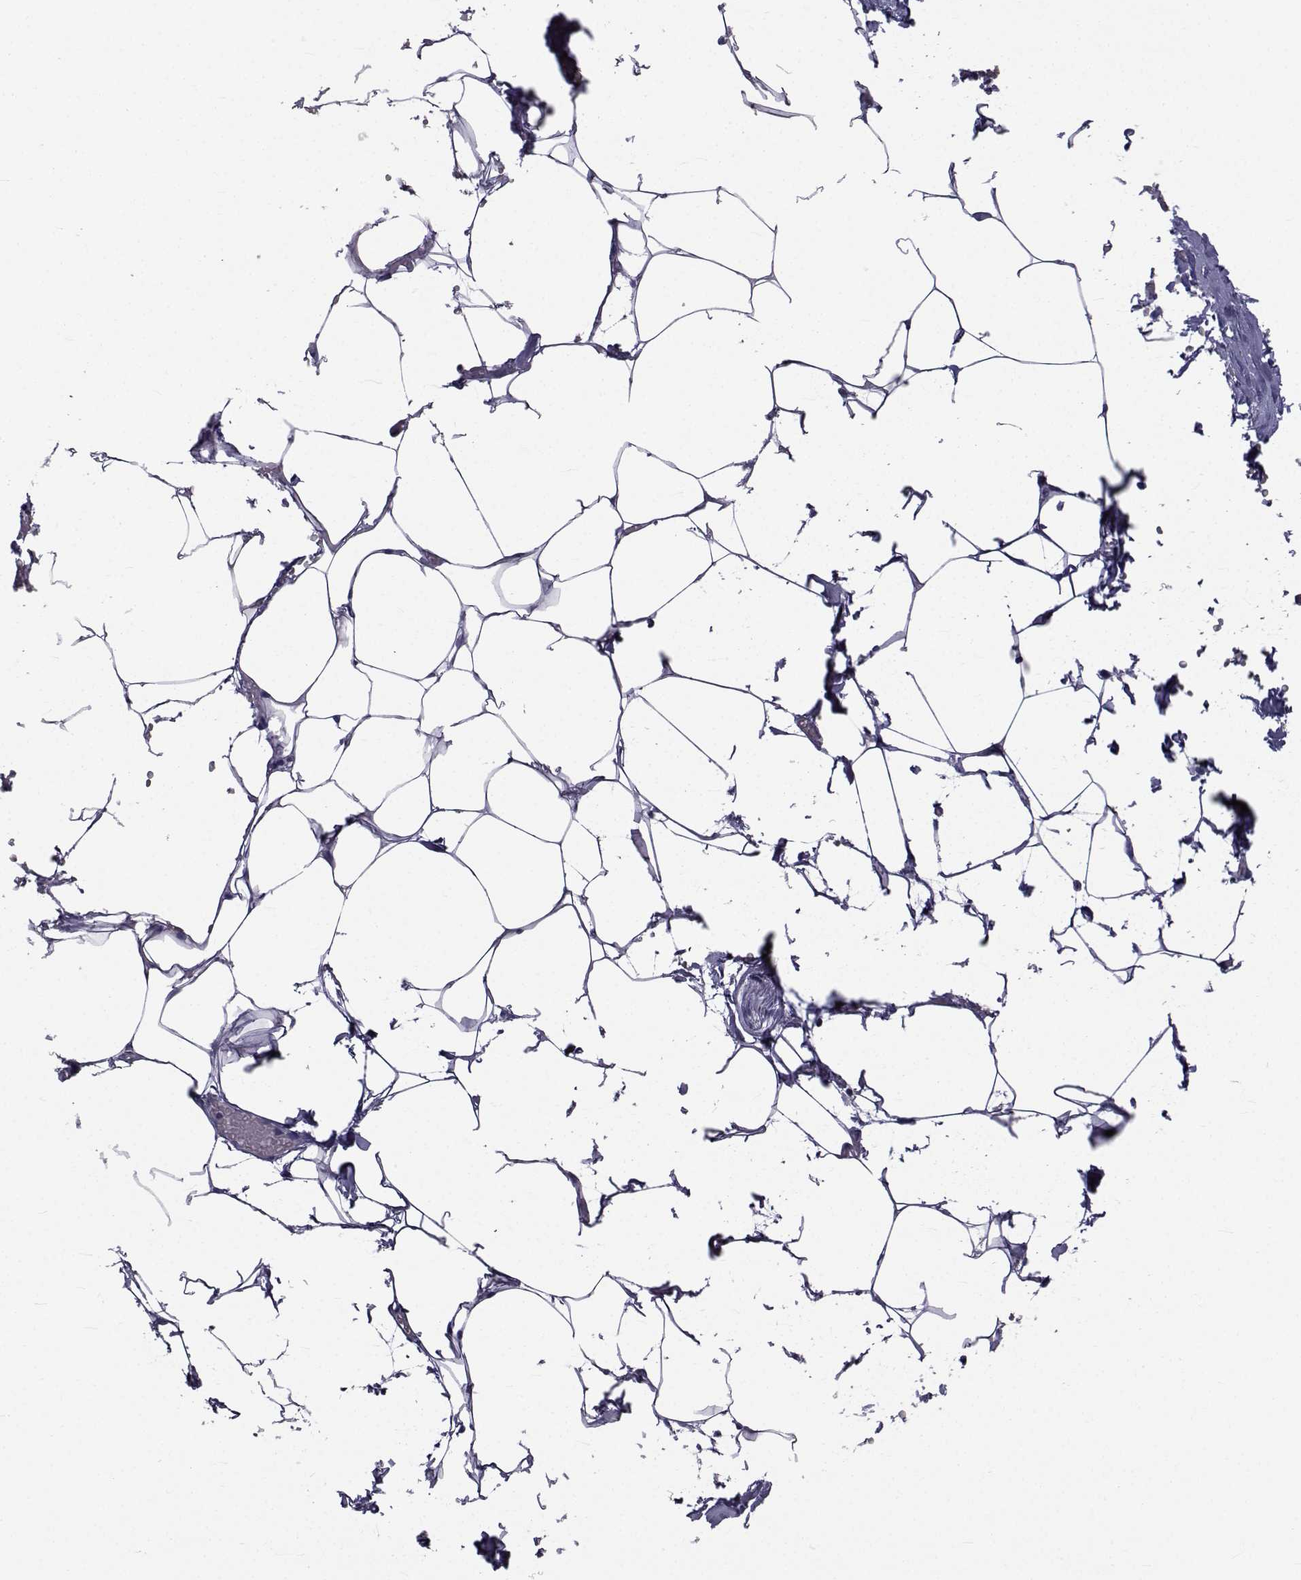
{"staining": {"intensity": "negative", "quantity": "none", "location": "none"}, "tissue": "adipose tissue", "cell_type": "Adipocytes", "image_type": "normal", "snomed": [{"axis": "morphology", "description": "Normal tissue, NOS"}, {"axis": "topography", "description": "Prostate"}, {"axis": "topography", "description": "Peripheral nerve tissue"}], "caption": "Immunohistochemistry (IHC) photomicrograph of unremarkable adipose tissue: human adipose tissue stained with DAB exhibits no significant protein positivity in adipocytes.", "gene": "FDXR", "patient": {"sex": "male", "age": 55}}